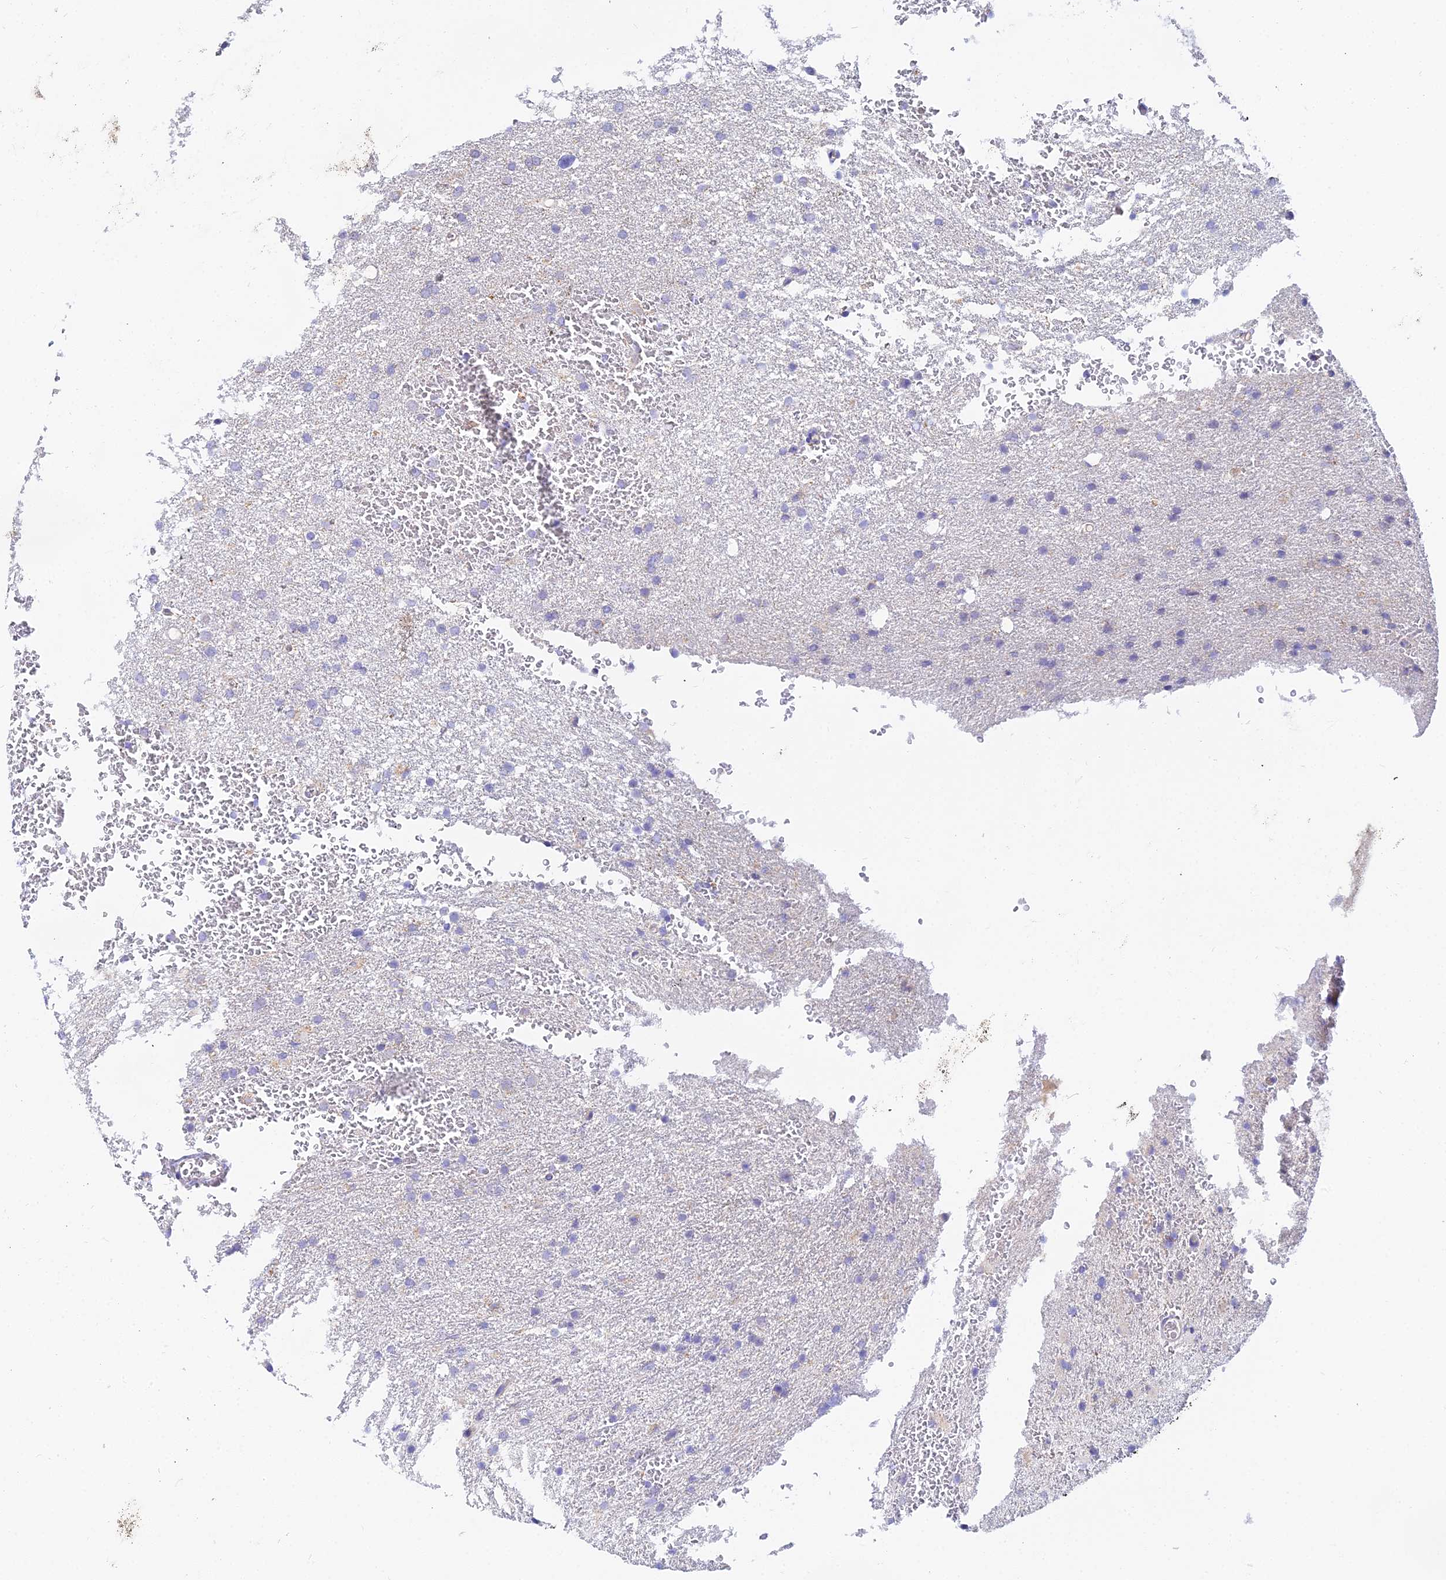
{"staining": {"intensity": "negative", "quantity": "none", "location": "none"}, "tissue": "glioma", "cell_type": "Tumor cells", "image_type": "cancer", "snomed": [{"axis": "morphology", "description": "Glioma, malignant, High grade"}, {"axis": "topography", "description": "Cerebral cortex"}], "caption": "High power microscopy photomicrograph of an IHC histopathology image of glioma, revealing no significant positivity in tumor cells.", "gene": "ACOT2", "patient": {"sex": "female", "age": 36}}